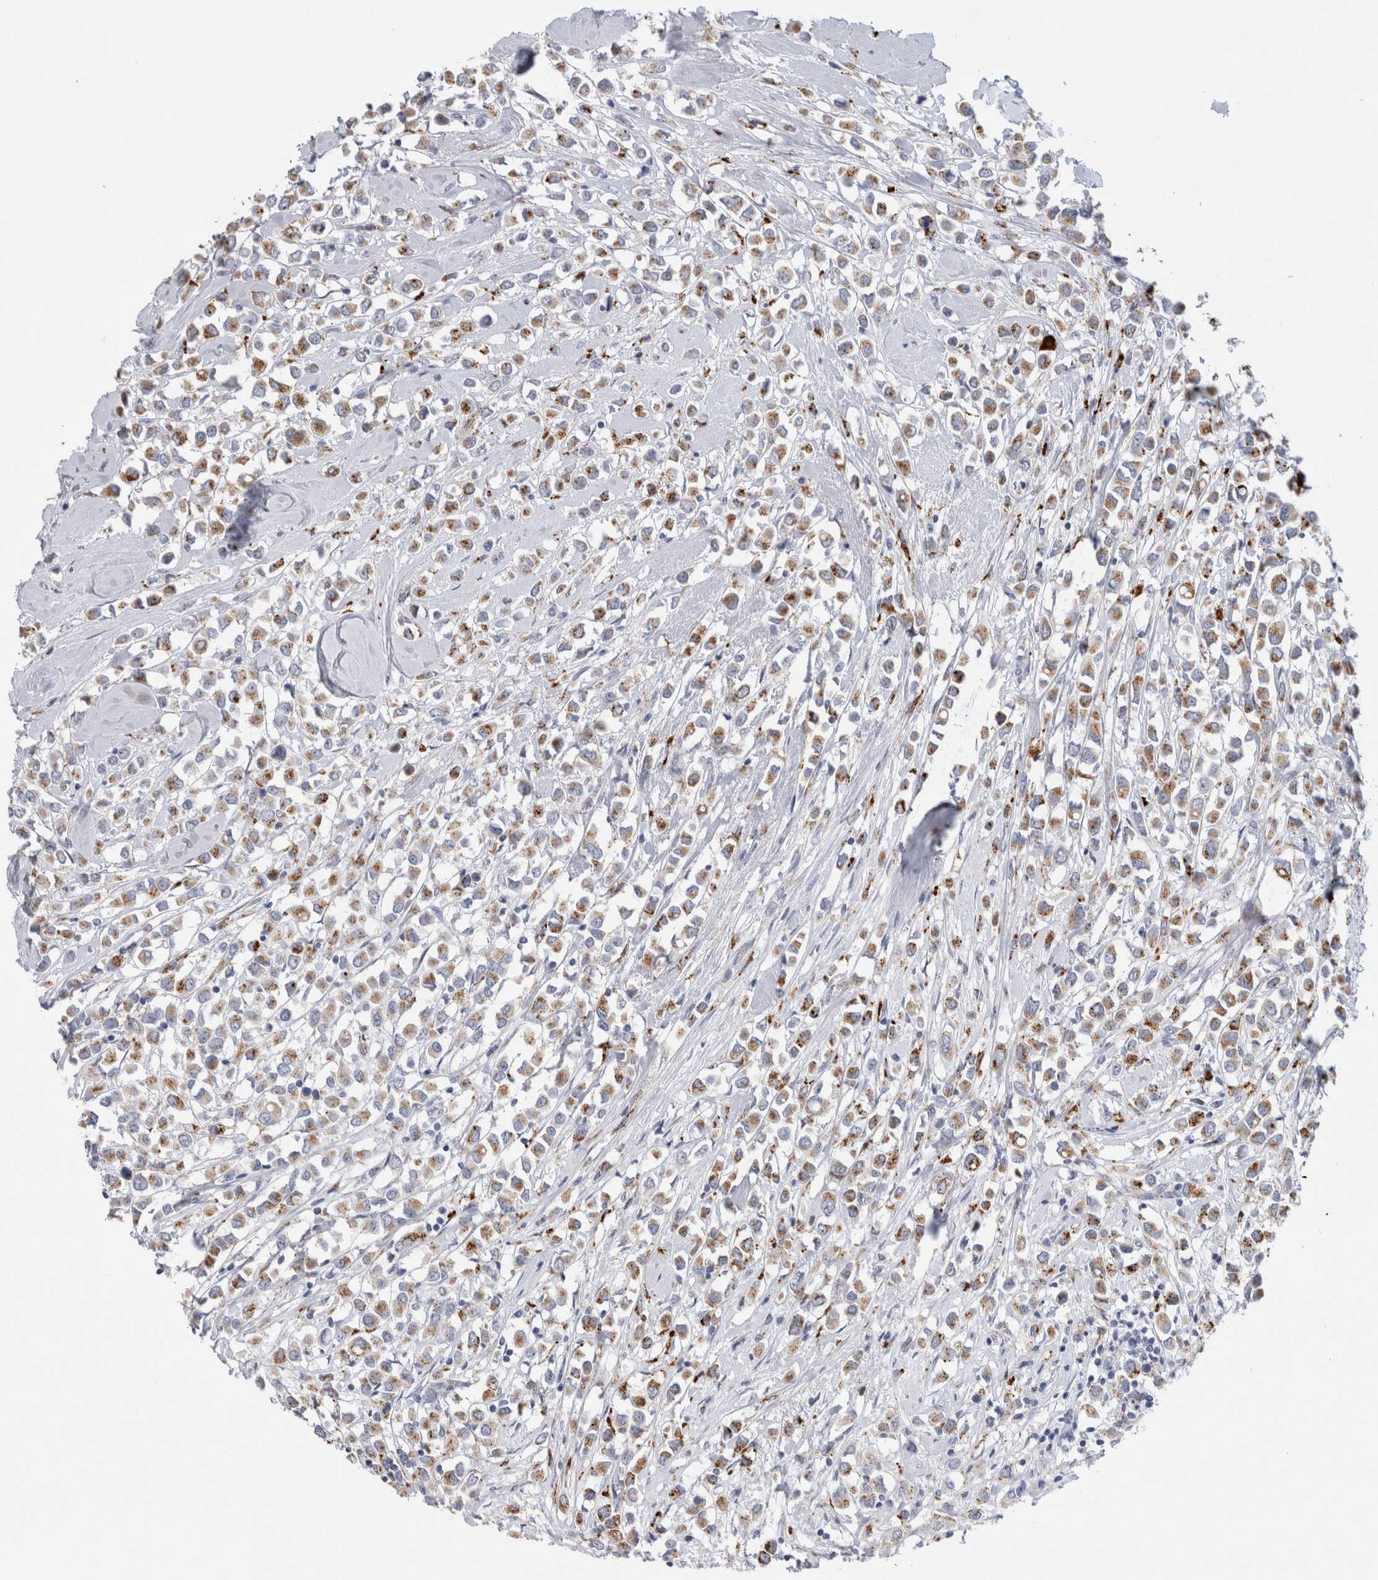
{"staining": {"intensity": "moderate", "quantity": ">75%", "location": "cytoplasmic/membranous"}, "tissue": "breast cancer", "cell_type": "Tumor cells", "image_type": "cancer", "snomed": [{"axis": "morphology", "description": "Duct carcinoma"}, {"axis": "topography", "description": "Breast"}], "caption": "The photomicrograph demonstrates a brown stain indicating the presence of a protein in the cytoplasmic/membranous of tumor cells in breast cancer.", "gene": "GAA", "patient": {"sex": "female", "age": 61}}